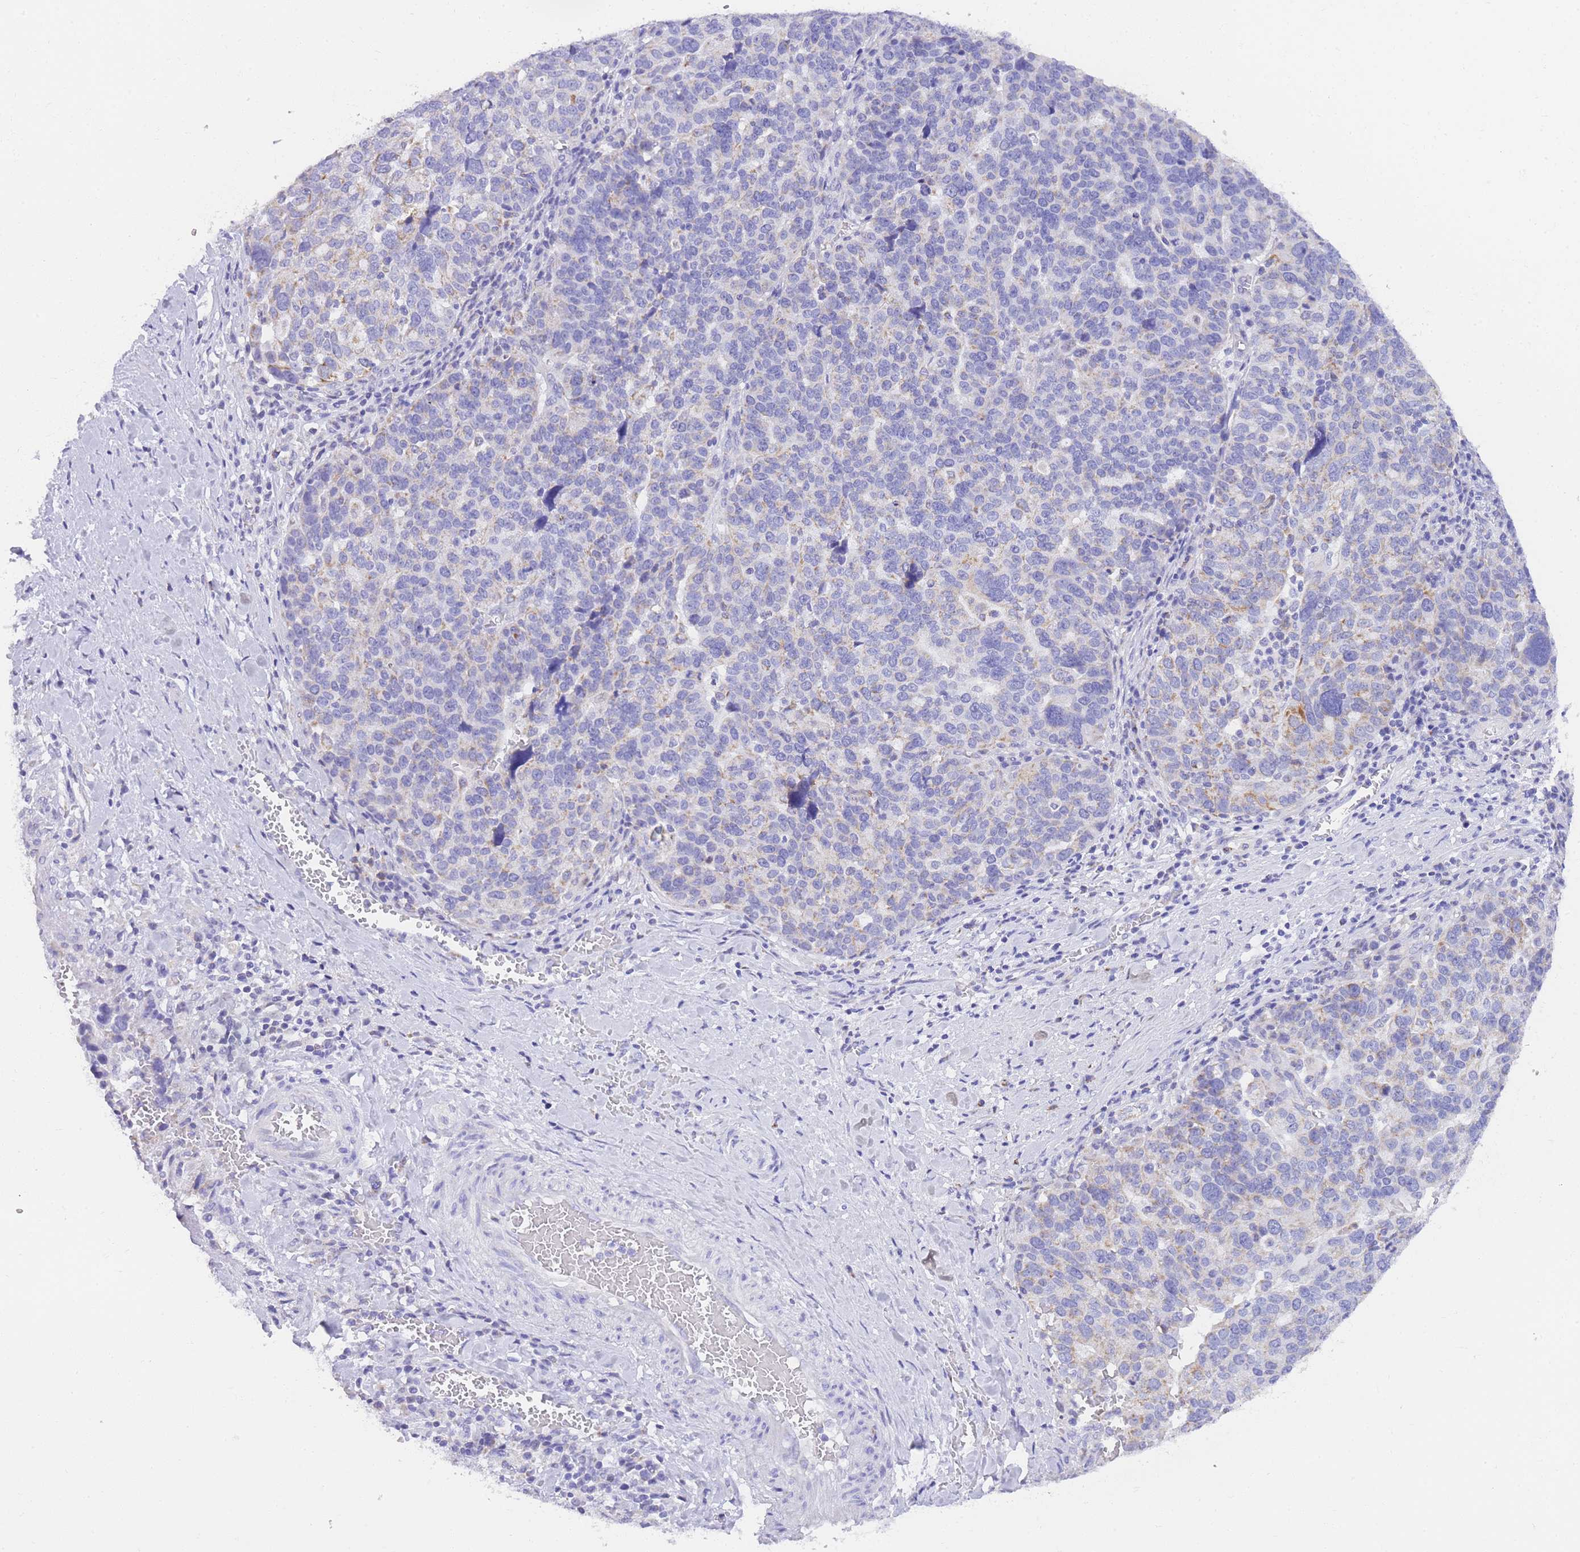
{"staining": {"intensity": "weak", "quantity": "<25%", "location": "cytoplasmic/membranous"}, "tissue": "ovarian cancer", "cell_type": "Tumor cells", "image_type": "cancer", "snomed": [{"axis": "morphology", "description": "Cystadenocarcinoma, serous, NOS"}, {"axis": "topography", "description": "Ovary"}], "caption": "Micrograph shows no significant protein expression in tumor cells of serous cystadenocarcinoma (ovarian). (DAB (3,3'-diaminobenzidine) immunohistochemistry with hematoxylin counter stain).", "gene": "NKD2", "patient": {"sex": "female", "age": 59}}